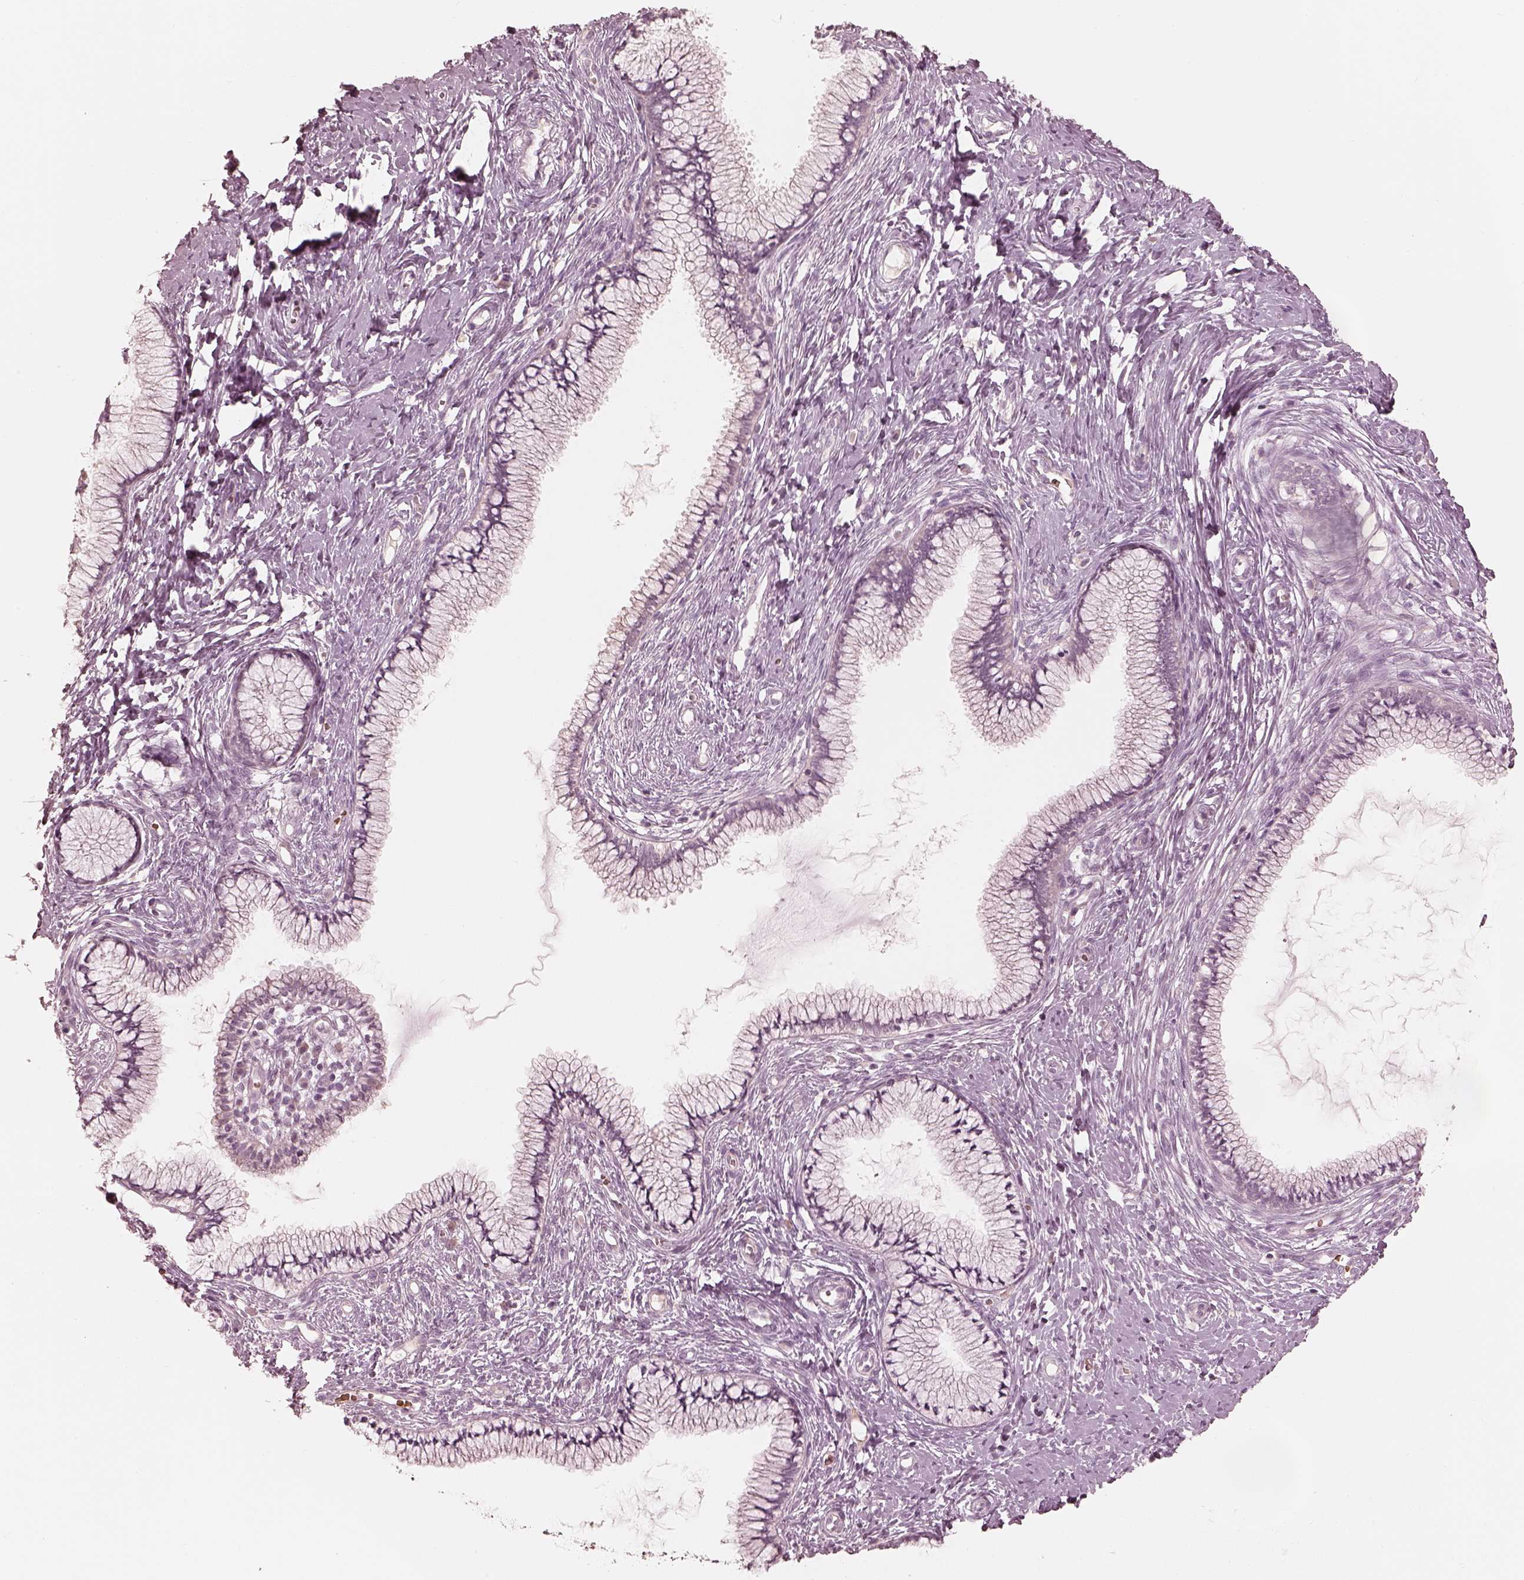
{"staining": {"intensity": "negative", "quantity": "none", "location": "none"}, "tissue": "cervix", "cell_type": "Glandular cells", "image_type": "normal", "snomed": [{"axis": "morphology", "description": "Normal tissue, NOS"}, {"axis": "topography", "description": "Cervix"}], "caption": "DAB immunohistochemical staining of unremarkable human cervix demonstrates no significant positivity in glandular cells. Nuclei are stained in blue.", "gene": "ANKLE1", "patient": {"sex": "female", "age": 40}}